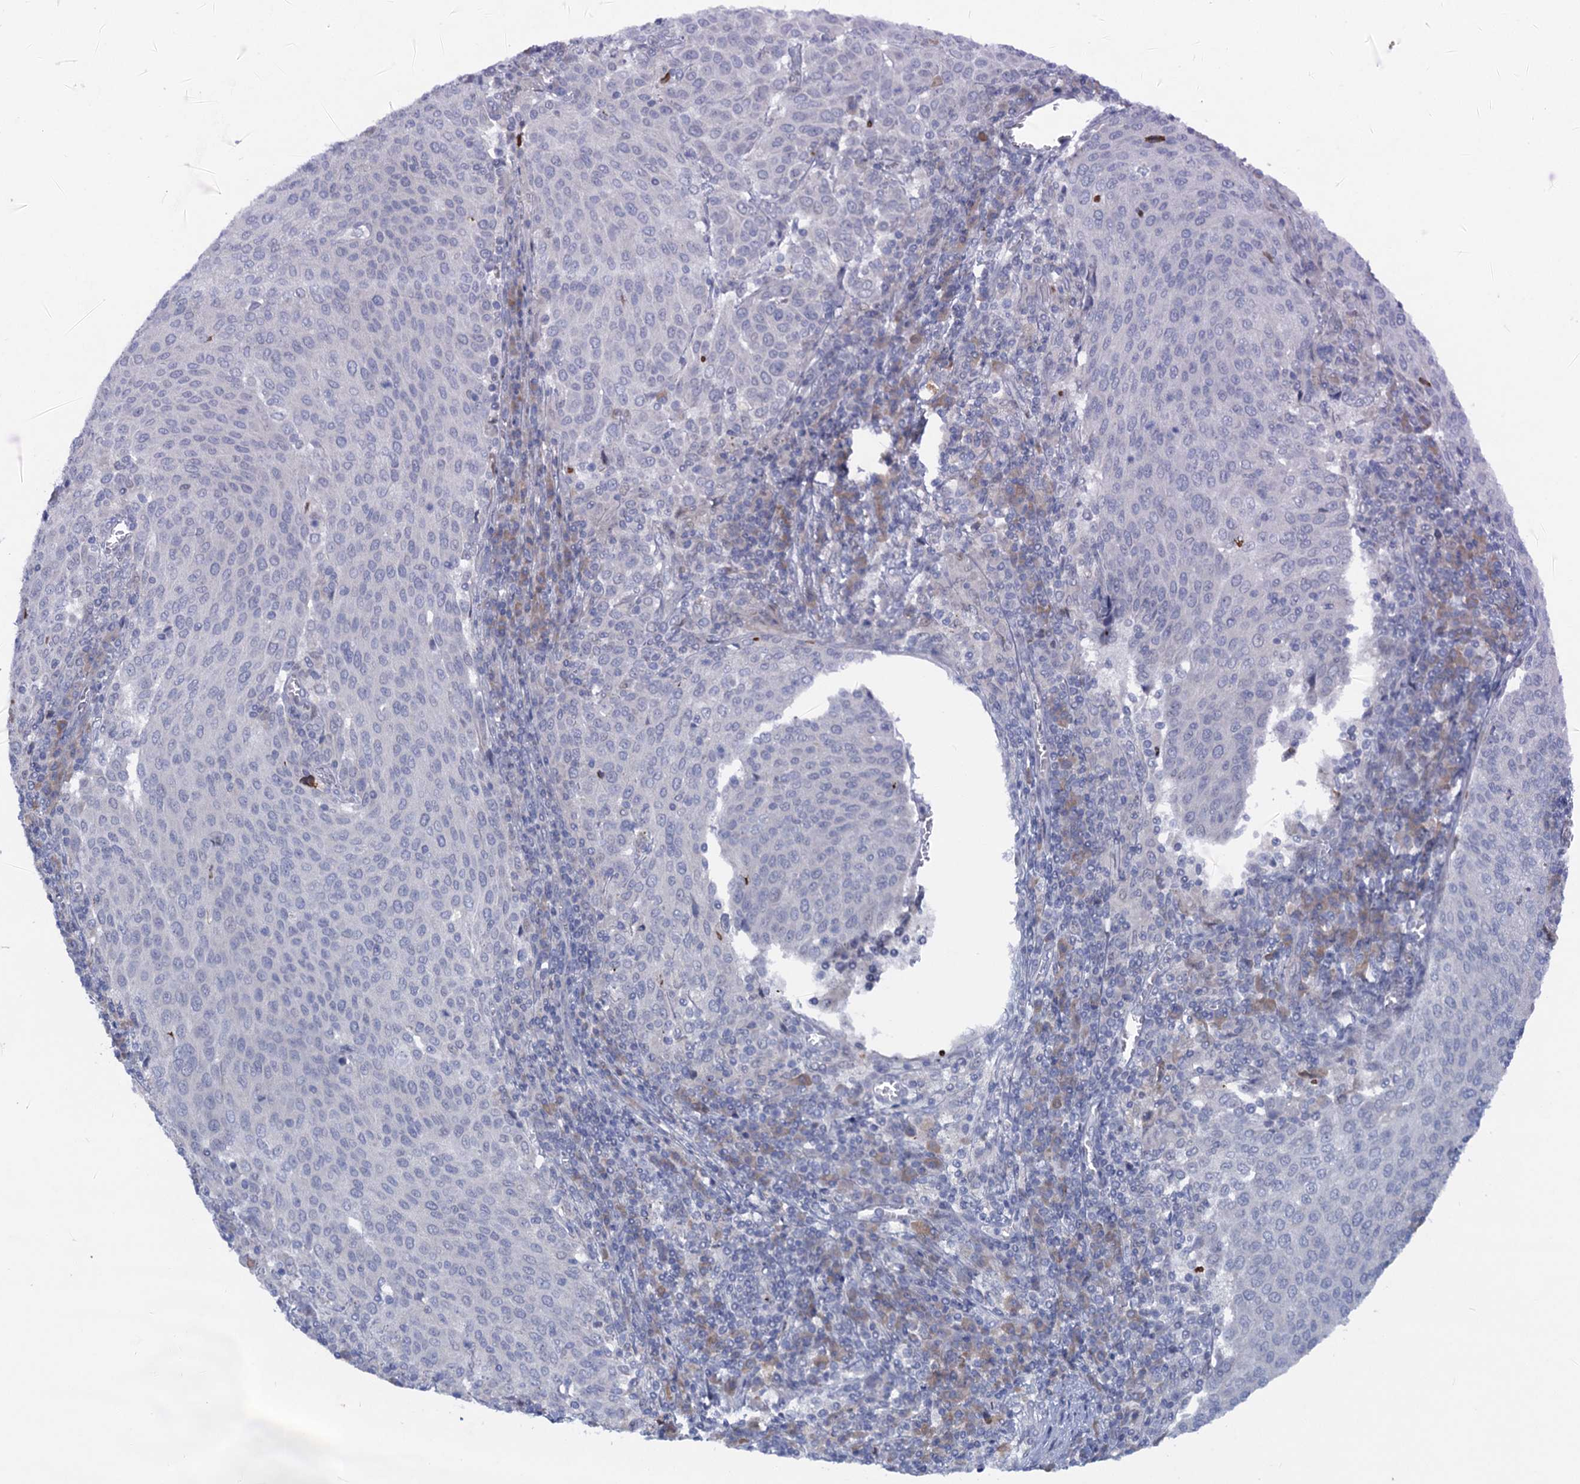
{"staining": {"intensity": "negative", "quantity": "none", "location": "none"}, "tissue": "cervical cancer", "cell_type": "Tumor cells", "image_type": "cancer", "snomed": [{"axis": "morphology", "description": "Squamous cell carcinoma, NOS"}, {"axis": "topography", "description": "Cervix"}], "caption": "An IHC micrograph of cervical cancer (squamous cell carcinoma) is shown. There is no staining in tumor cells of cervical cancer (squamous cell carcinoma).", "gene": "QPCTL", "patient": {"sex": "female", "age": 46}}